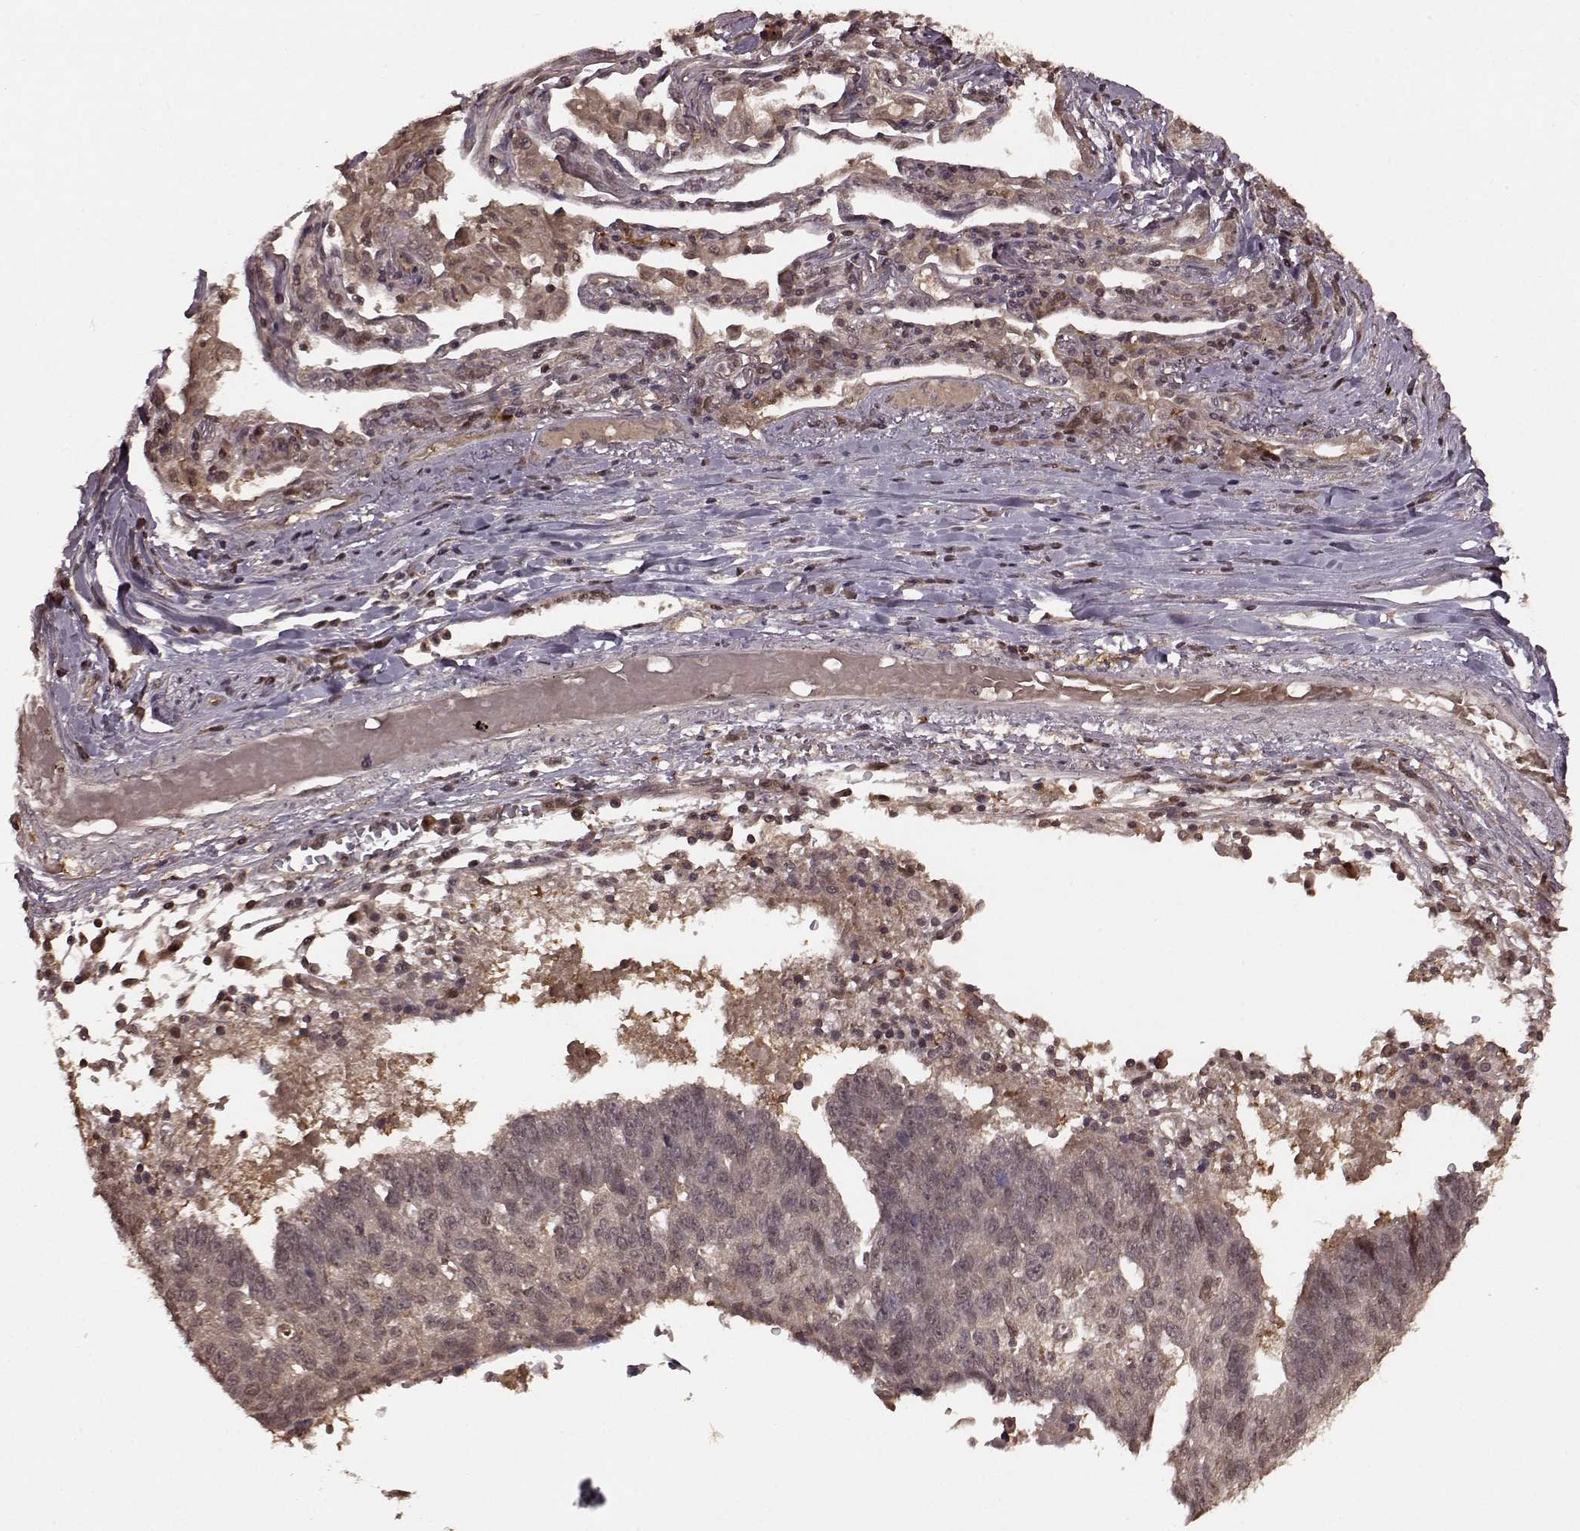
{"staining": {"intensity": "weak", "quantity": "25%-75%", "location": "cytoplasmic/membranous,nuclear"}, "tissue": "lung cancer", "cell_type": "Tumor cells", "image_type": "cancer", "snomed": [{"axis": "morphology", "description": "Squamous cell carcinoma, NOS"}, {"axis": "topography", "description": "Lung"}], "caption": "Human lung squamous cell carcinoma stained with a protein marker displays weak staining in tumor cells.", "gene": "GSS", "patient": {"sex": "male", "age": 73}}